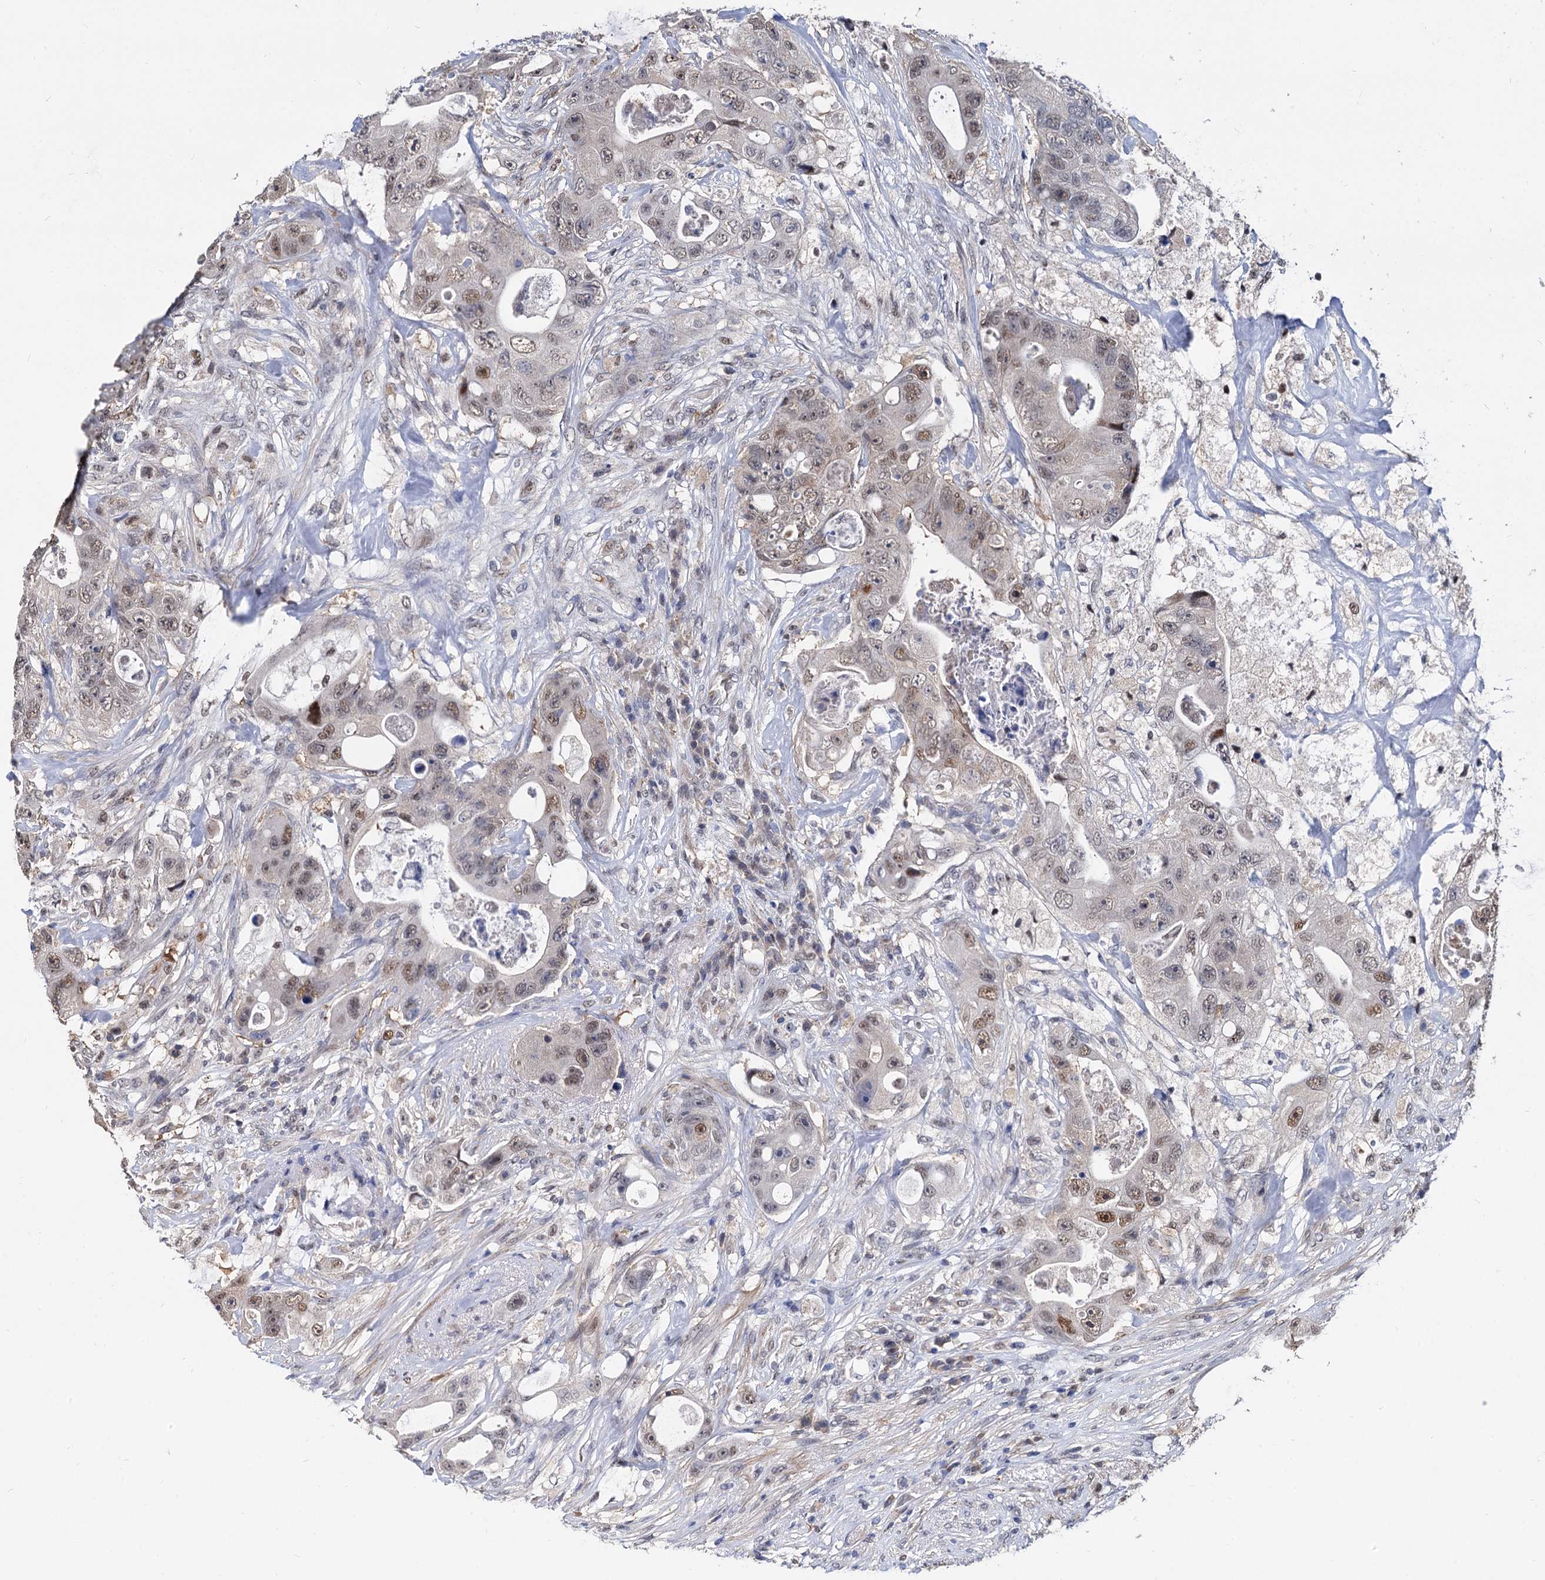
{"staining": {"intensity": "weak", "quantity": ">75%", "location": "nuclear"}, "tissue": "colorectal cancer", "cell_type": "Tumor cells", "image_type": "cancer", "snomed": [{"axis": "morphology", "description": "Adenocarcinoma, NOS"}, {"axis": "topography", "description": "Colon"}], "caption": "Immunohistochemical staining of human adenocarcinoma (colorectal) demonstrates weak nuclear protein positivity in approximately >75% of tumor cells.", "gene": "PSMD4", "patient": {"sex": "female", "age": 46}}